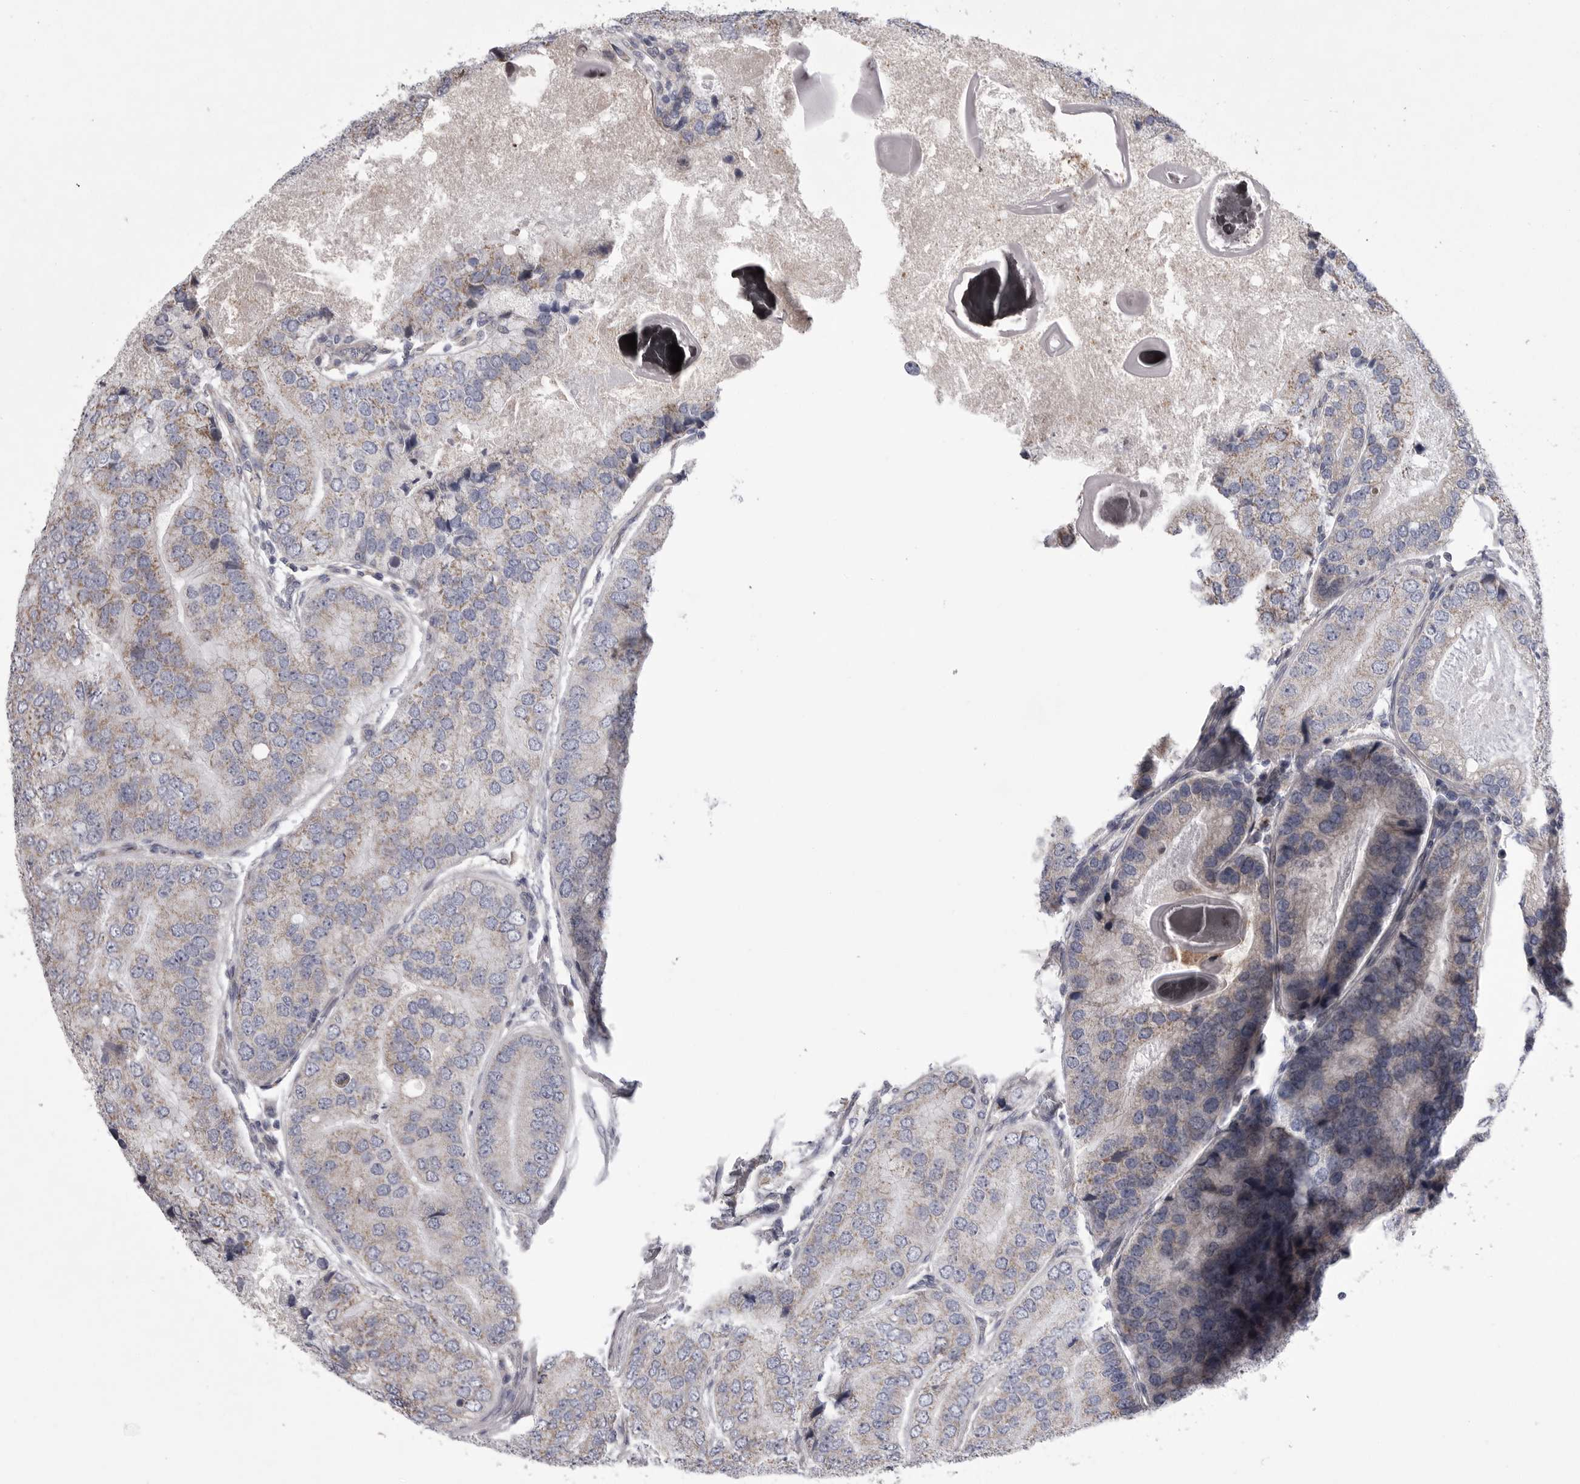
{"staining": {"intensity": "weak", "quantity": "<25%", "location": "cytoplasmic/membranous"}, "tissue": "prostate cancer", "cell_type": "Tumor cells", "image_type": "cancer", "snomed": [{"axis": "morphology", "description": "Adenocarcinoma, High grade"}, {"axis": "topography", "description": "Prostate"}], "caption": "Image shows no protein staining in tumor cells of prostate high-grade adenocarcinoma tissue.", "gene": "CRP", "patient": {"sex": "male", "age": 70}}